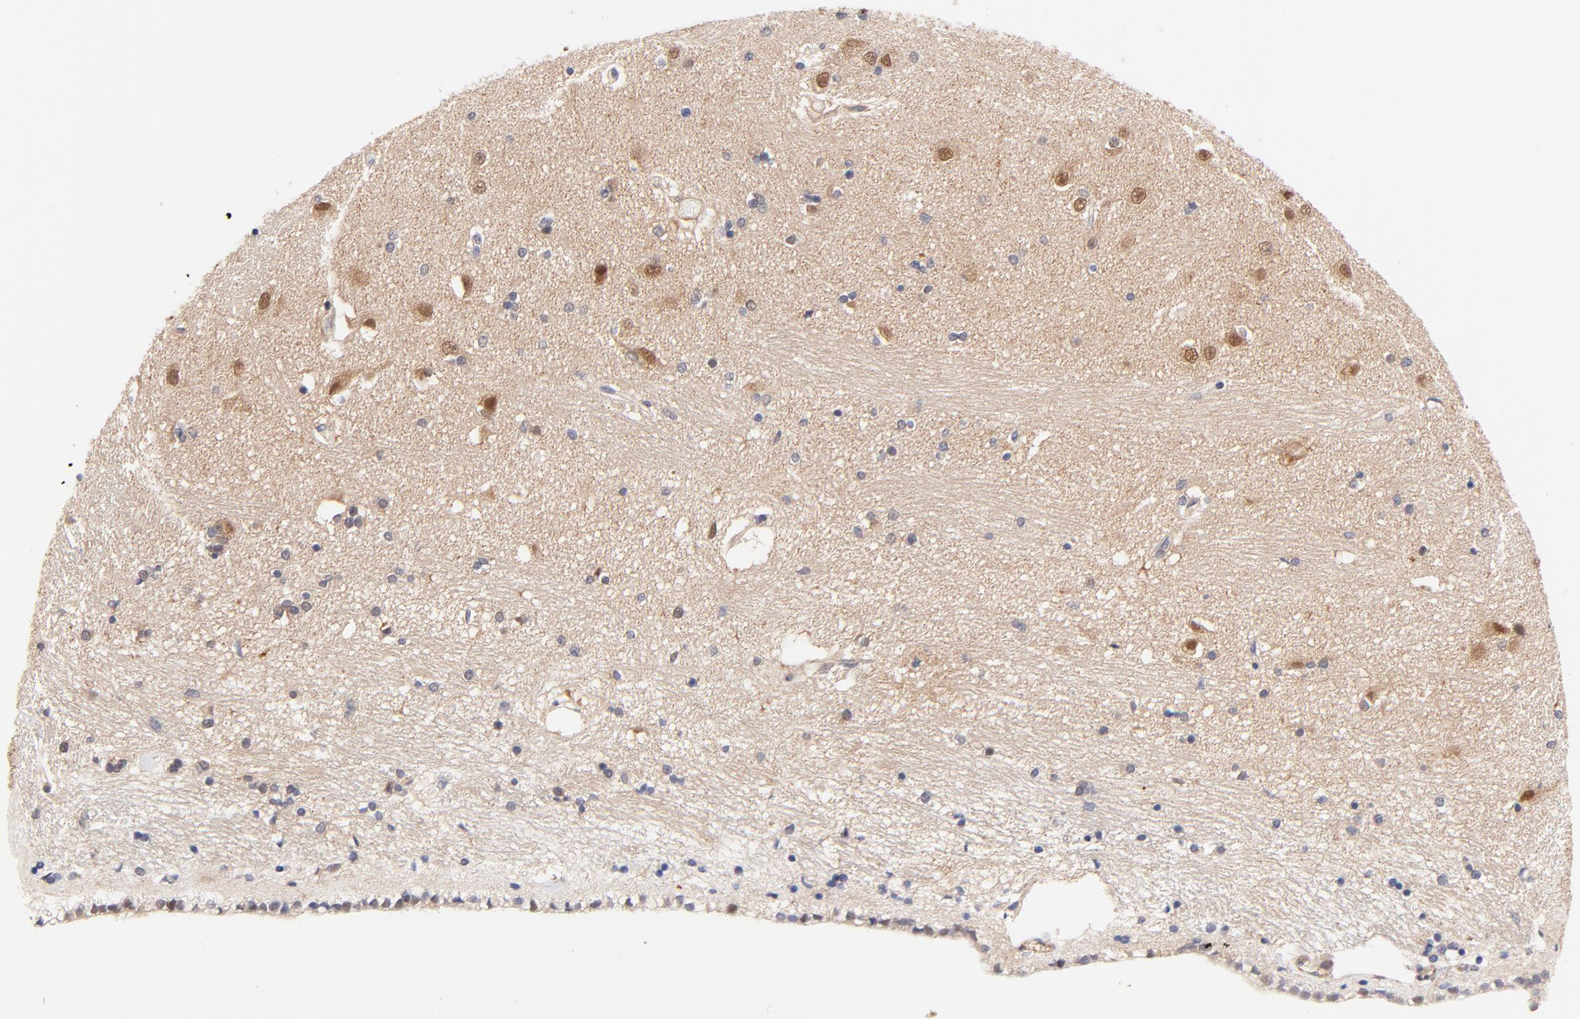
{"staining": {"intensity": "moderate", "quantity": "25%-75%", "location": "cytoplasmic/membranous,nuclear"}, "tissue": "hippocampus", "cell_type": "Glial cells", "image_type": "normal", "snomed": [{"axis": "morphology", "description": "Normal tissue, NOS"}, {"axis": "topography", "description": "Hippocampus"}], "caption": "Protein staining exhibits moderate cytoplasmic/membranous,nuclear positivity in about 25%-75% of glial cells in normal hippocampus. Nuclei are stained in blue.", "gene": "TXNL1", "patient": {"sex": "female", "age": 54}}